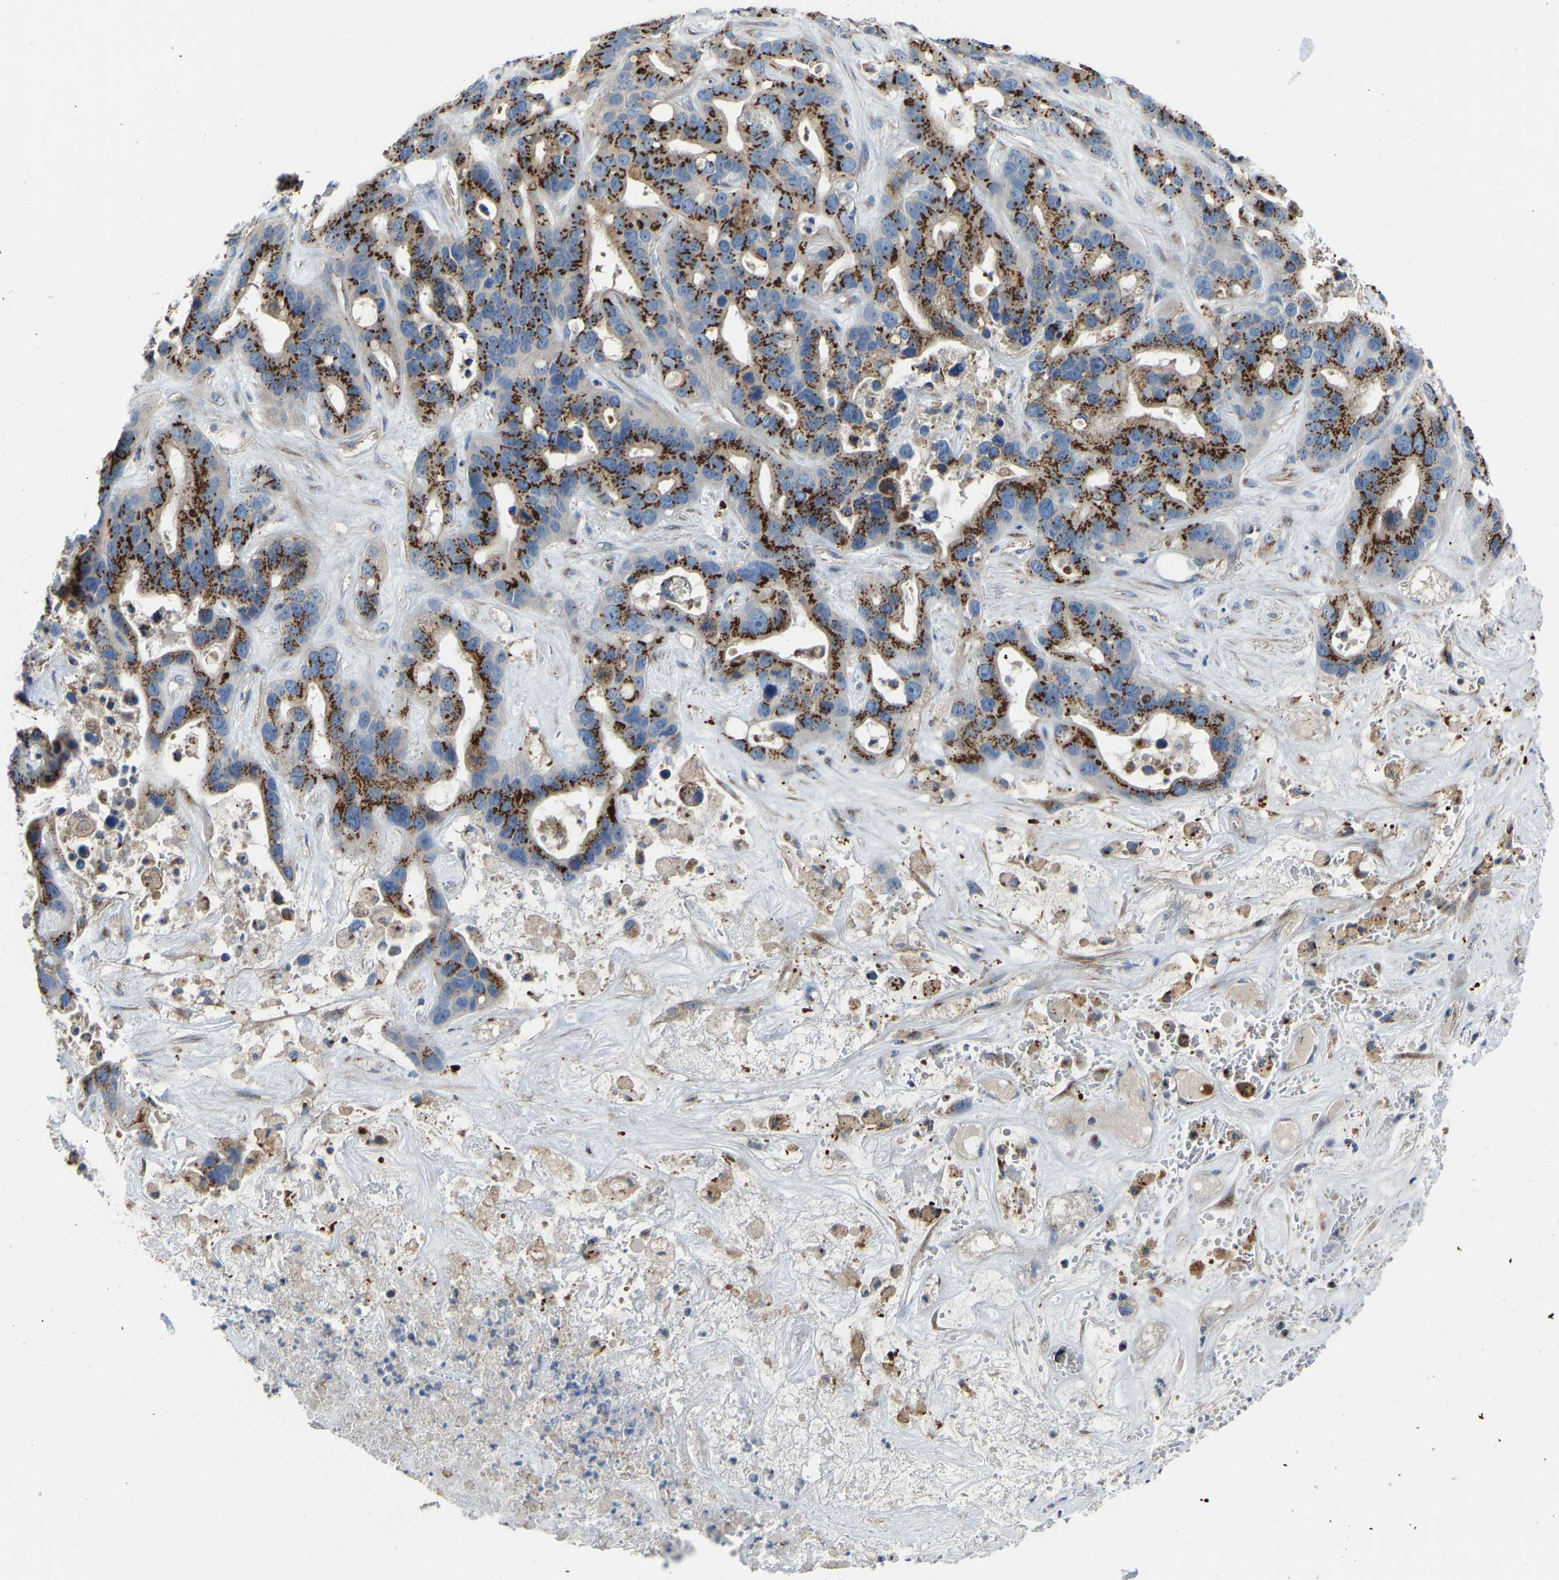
{"staining": {"intensity": "strong", "quantity": ">75%", "location": "cytoplasmic/membranous"}, "tissue": "liver cancer", "cell_type": "Tumor cells", "image_type": "cancer", "snomed": [{"axis": "morphology", "description": "Cholangiocarcinoma"}, {"axis": "topography", "description": "Liver"}], "caption": "Tumor cells exhibit high levels of strong cytoplasmic/membranous staining in approximately >75% of cells in human liver cholangiocarcinoma.", "gene": "CANT1", "patient": {"sex": "female", "age": 65}}